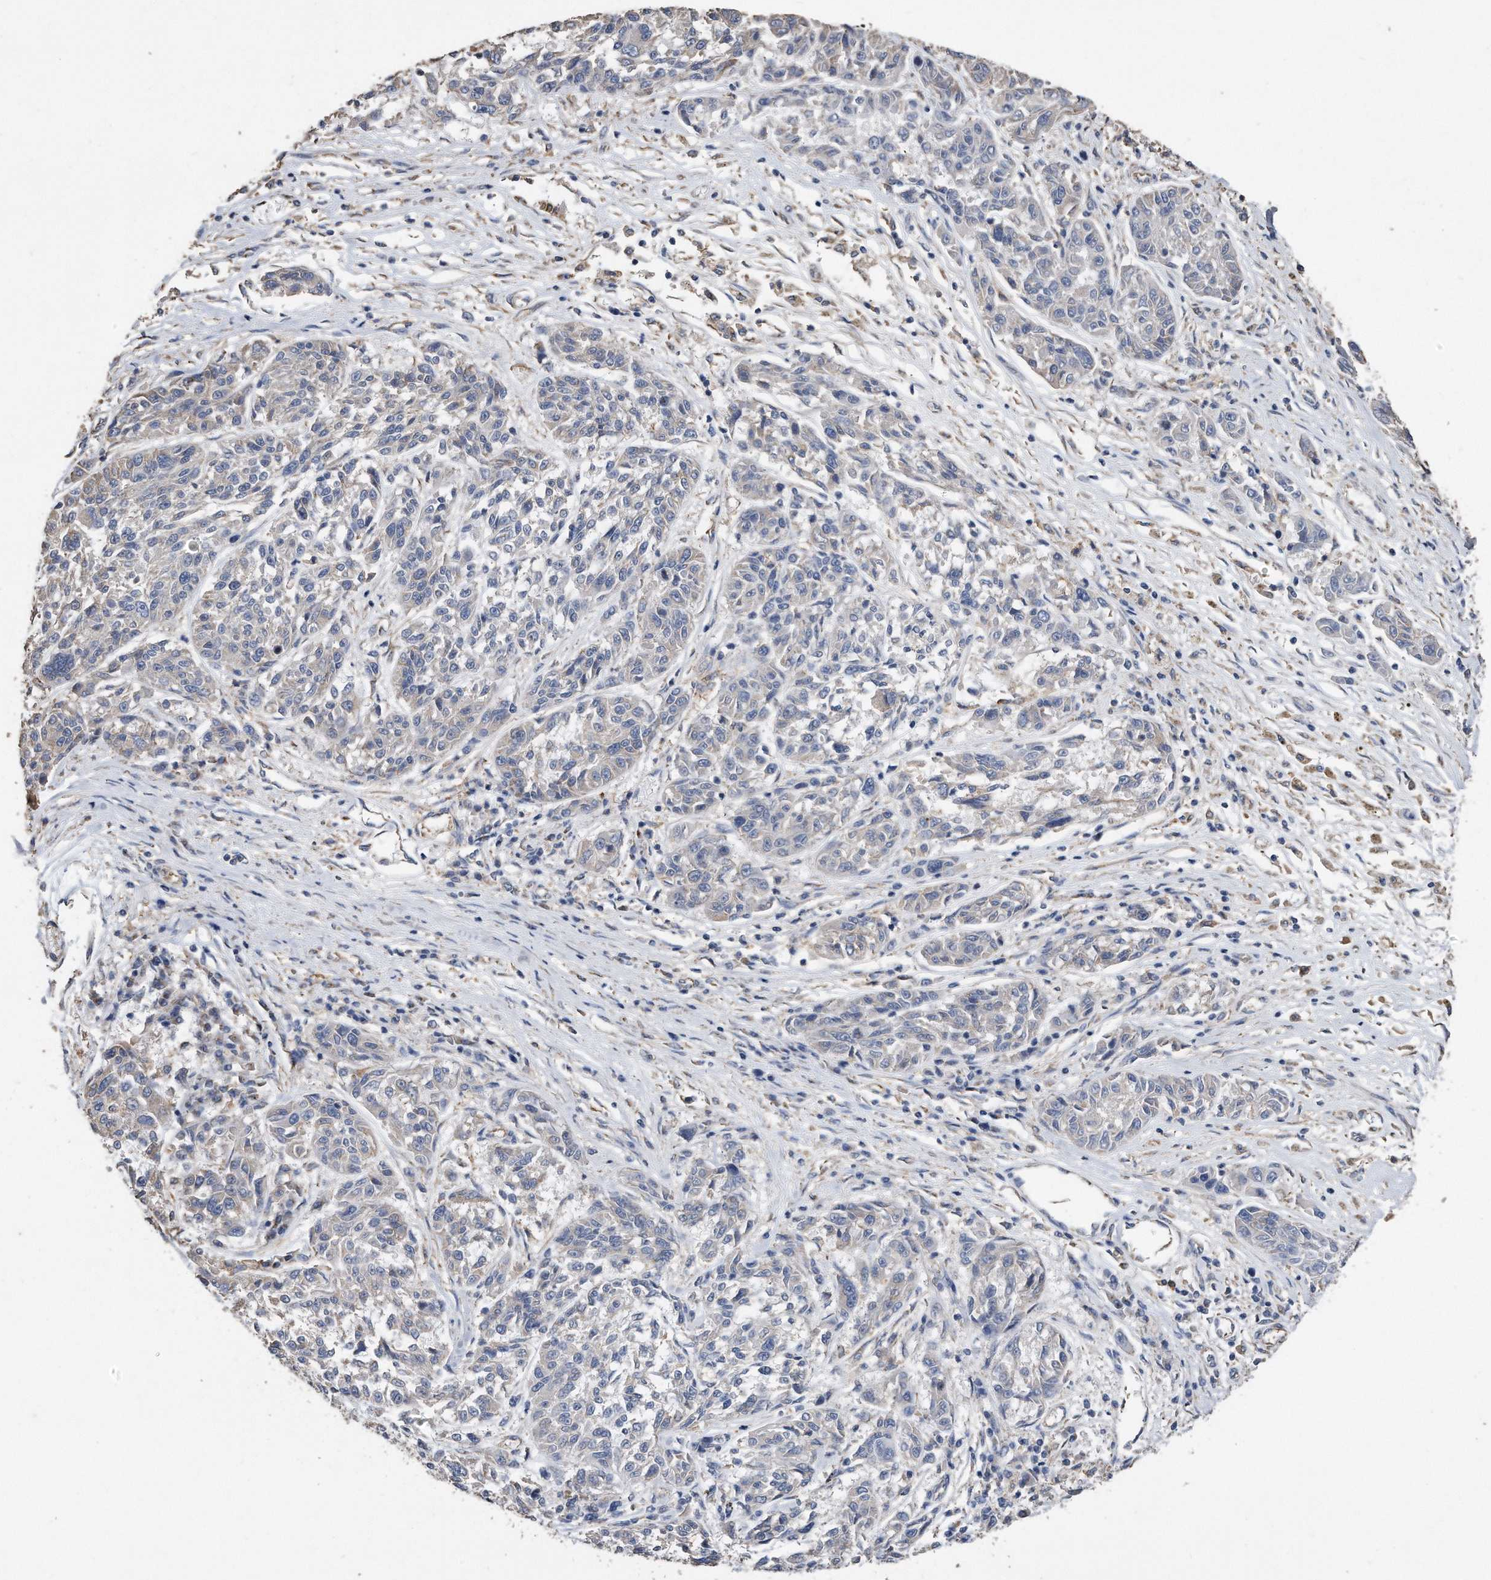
{"staining": {"intensity": "negative", "quantity": "none", "location": "none"}, "tissue": "melanoma", "cell_type": "Tumor cells", "image_type": "cancer", "snomed": [{"axis": "morphology", "description": "Malignant melanoma, NOS"}, {"axis": "topography", "description": "Skin"}], "caption": "A high-resolution image shows immunohistochemistry (IHC) staining of melanoma, which displays no significant staining in tumor cells.", "gene": "CDCP1", "patient": {"sex": "male", "age": 53}}